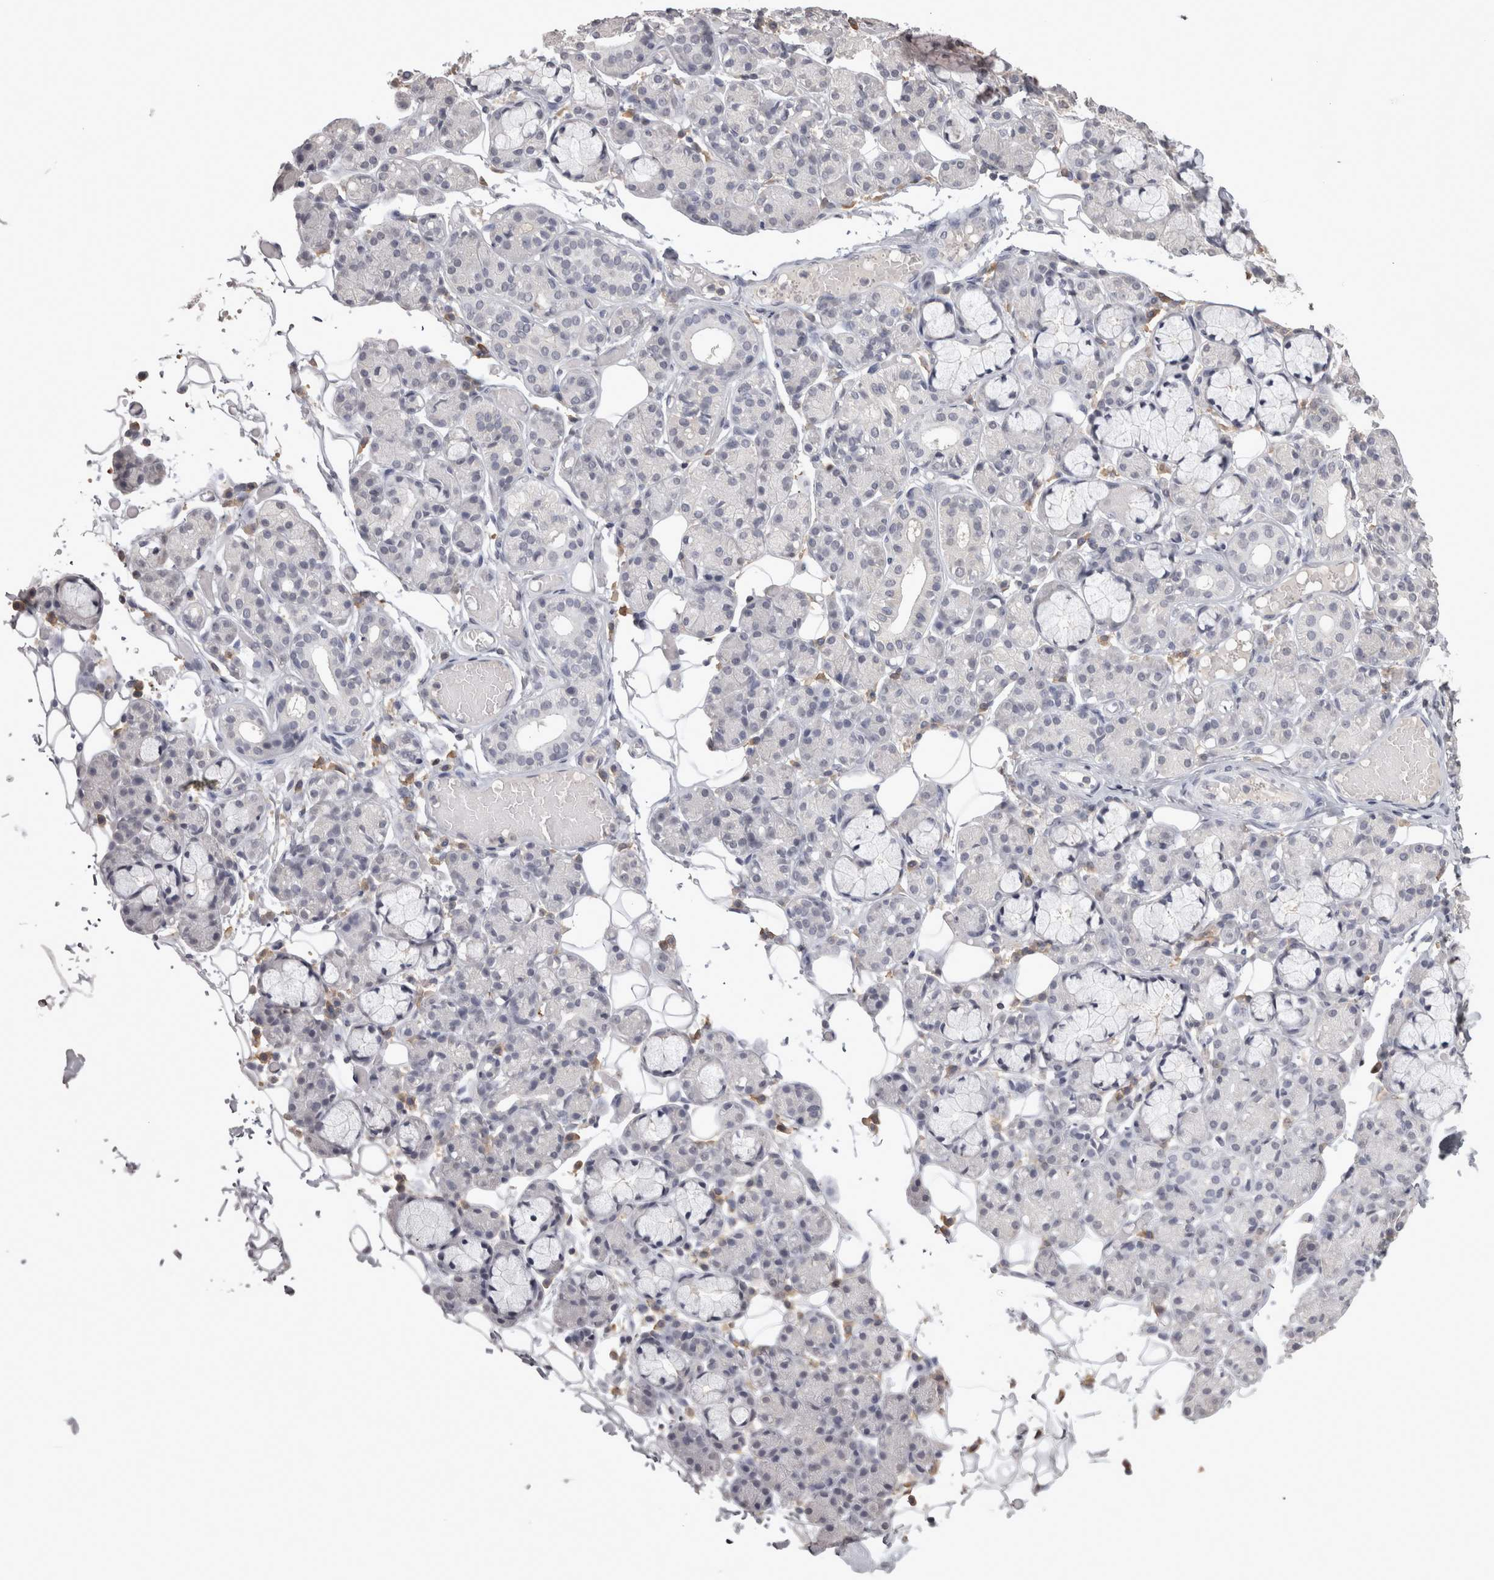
{"staining": {"intensity": "negative", "quantity": "none", "location": "none"}, "tissue": "salivary gland", "cell_type": "Glandular cells", "image_type": "normal", "snomed": [{"axis": "morphology", "description": "Normal tissue, NOS"}, {"axis": "topography", "description": "Salivary gland"}], "caption": "Immunohistochemistry of benign salivary gland reveals no staining in glandular cells.", "gene": "LAX1", "patient": {"sex": "male", "age": 63}}